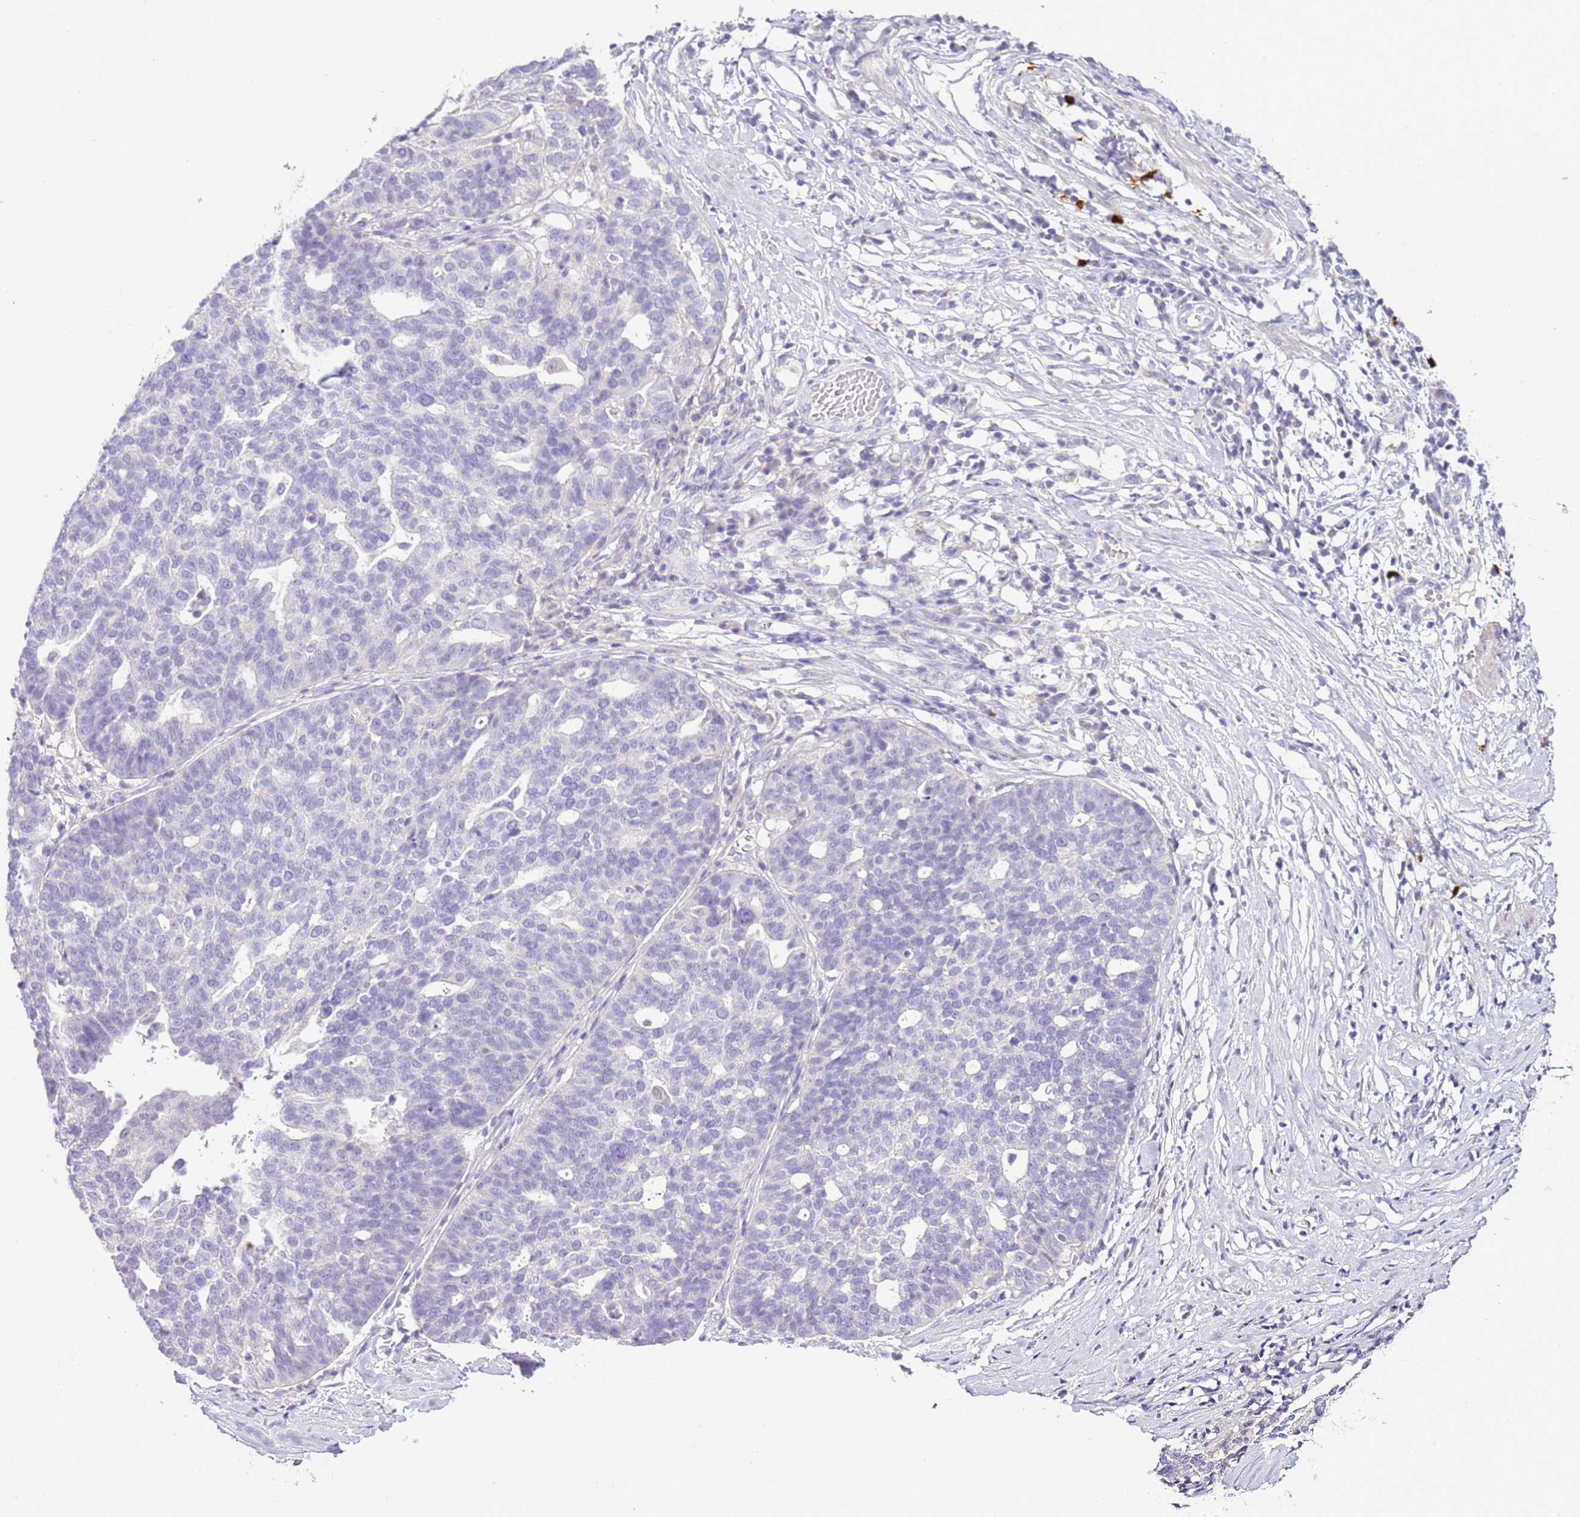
{"staining": {"intensity": "negative", "quantity": "none", "location": "none"}, "tissue": "ovarian cancer", "cell_type": "Tumor cells", "image_type": "cancer", "snomed": [{"axis": "morphology", "description": "Cystadenocarcinoma, serous, NOS"}, {"axis": "topography", "description": "Ovary"}], "caption": "Immunohistochemistry (IHC) of human serous cystadenocarcinoma (ovarian) demonstrates no expression in tumor cells.", "gene": "IL2RG", "patient": {"sex": "female", "age": 59}}